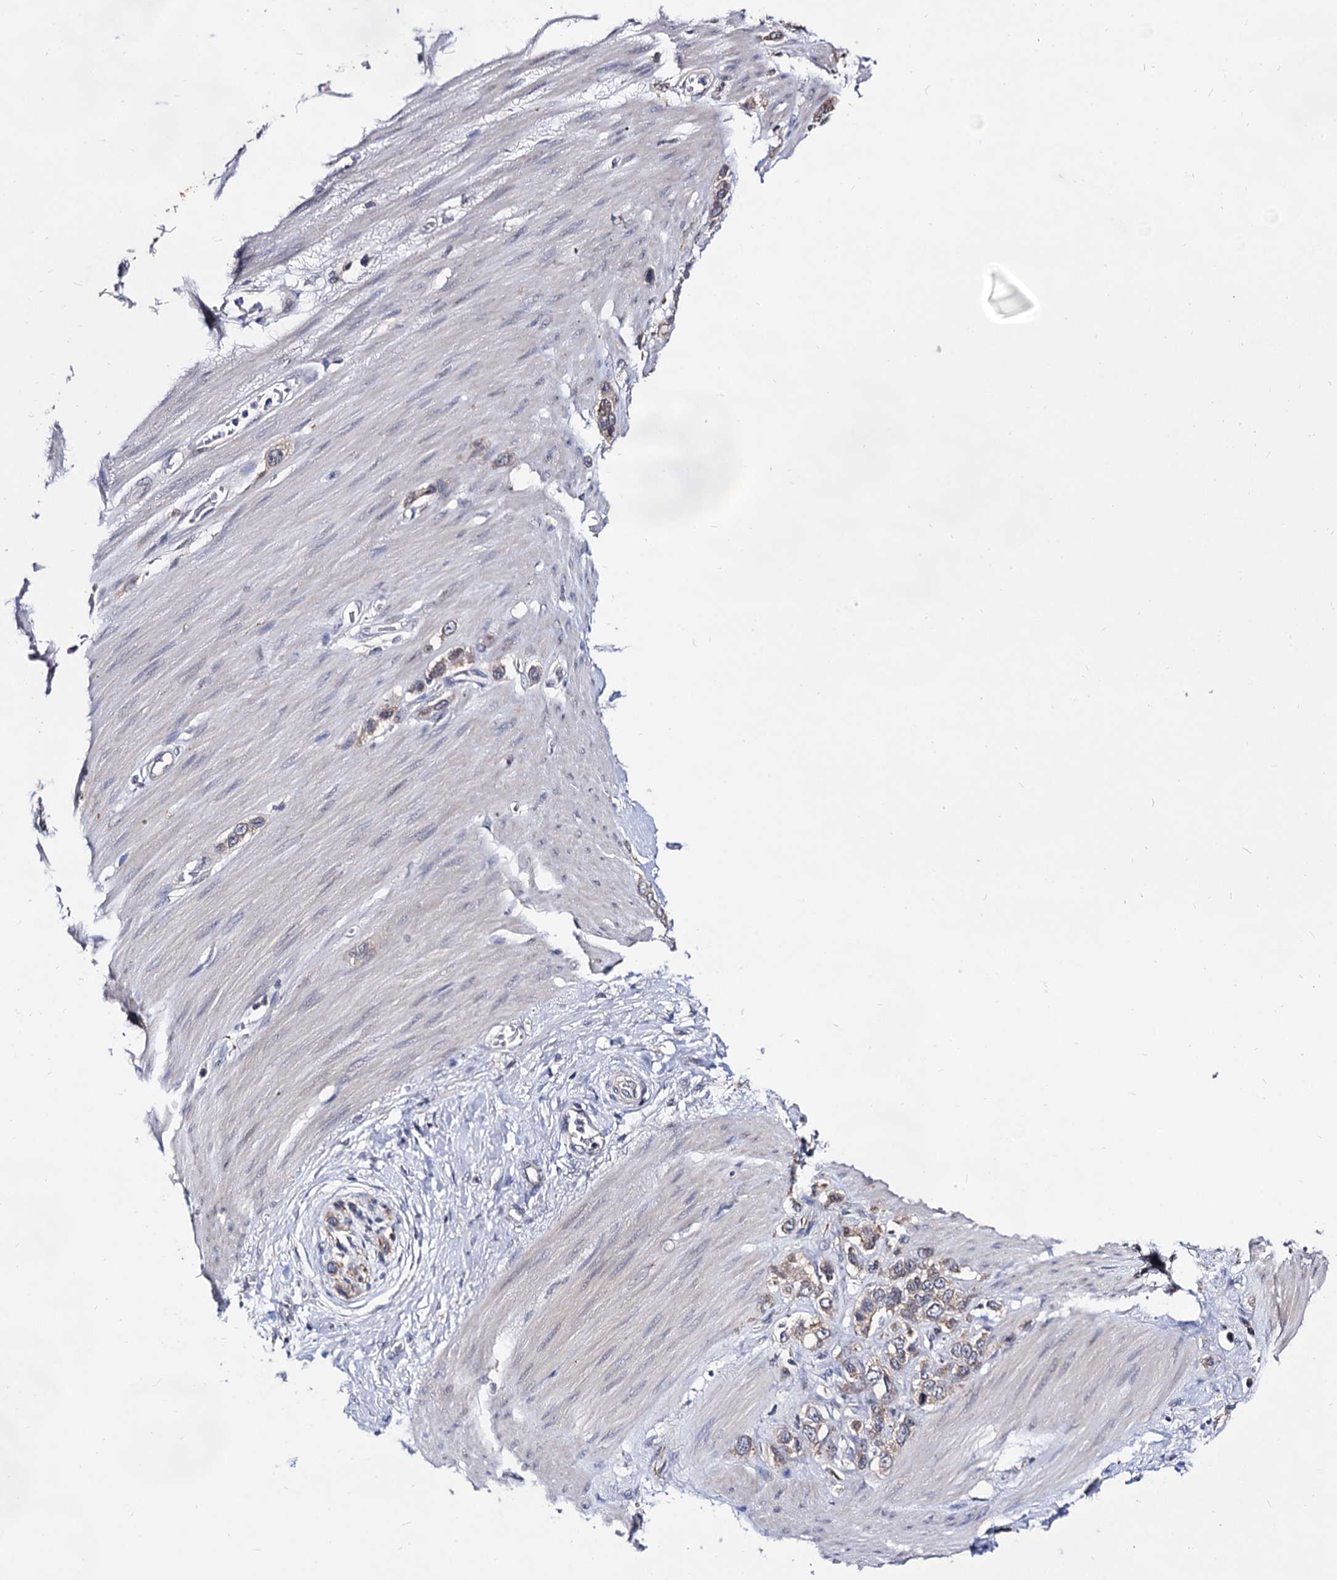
{"staining": {"intensity": "weak", "quantity": "25%-75%", "location": "cytoplasmic/membranous"}, "tissue": "stomach cancer", "cell_type": "Tumor cells", "image_type": "cancer", "snomed": [{"axis": "morphology", "description": "Adenocarcinoma, NOS"}, {"axis": "morphology", "description": "Adenocarcinoma, High grade"}, {"axis": "topography", "description": "Stomach, upper"}, {"axis": "topography", "description": "Stomach, lower"}], "caption": "This photomicrograph exhibits stomach cancer stained with immunohistochemistry (IHC) to label a protein in brown. The cytoplasmic/membranous of tumor cells show weak positivity for the protein. Nuclei are counter-stained blue.", "gene": "ARFIP2", "patient": {"sex": "female", "age": 65}}